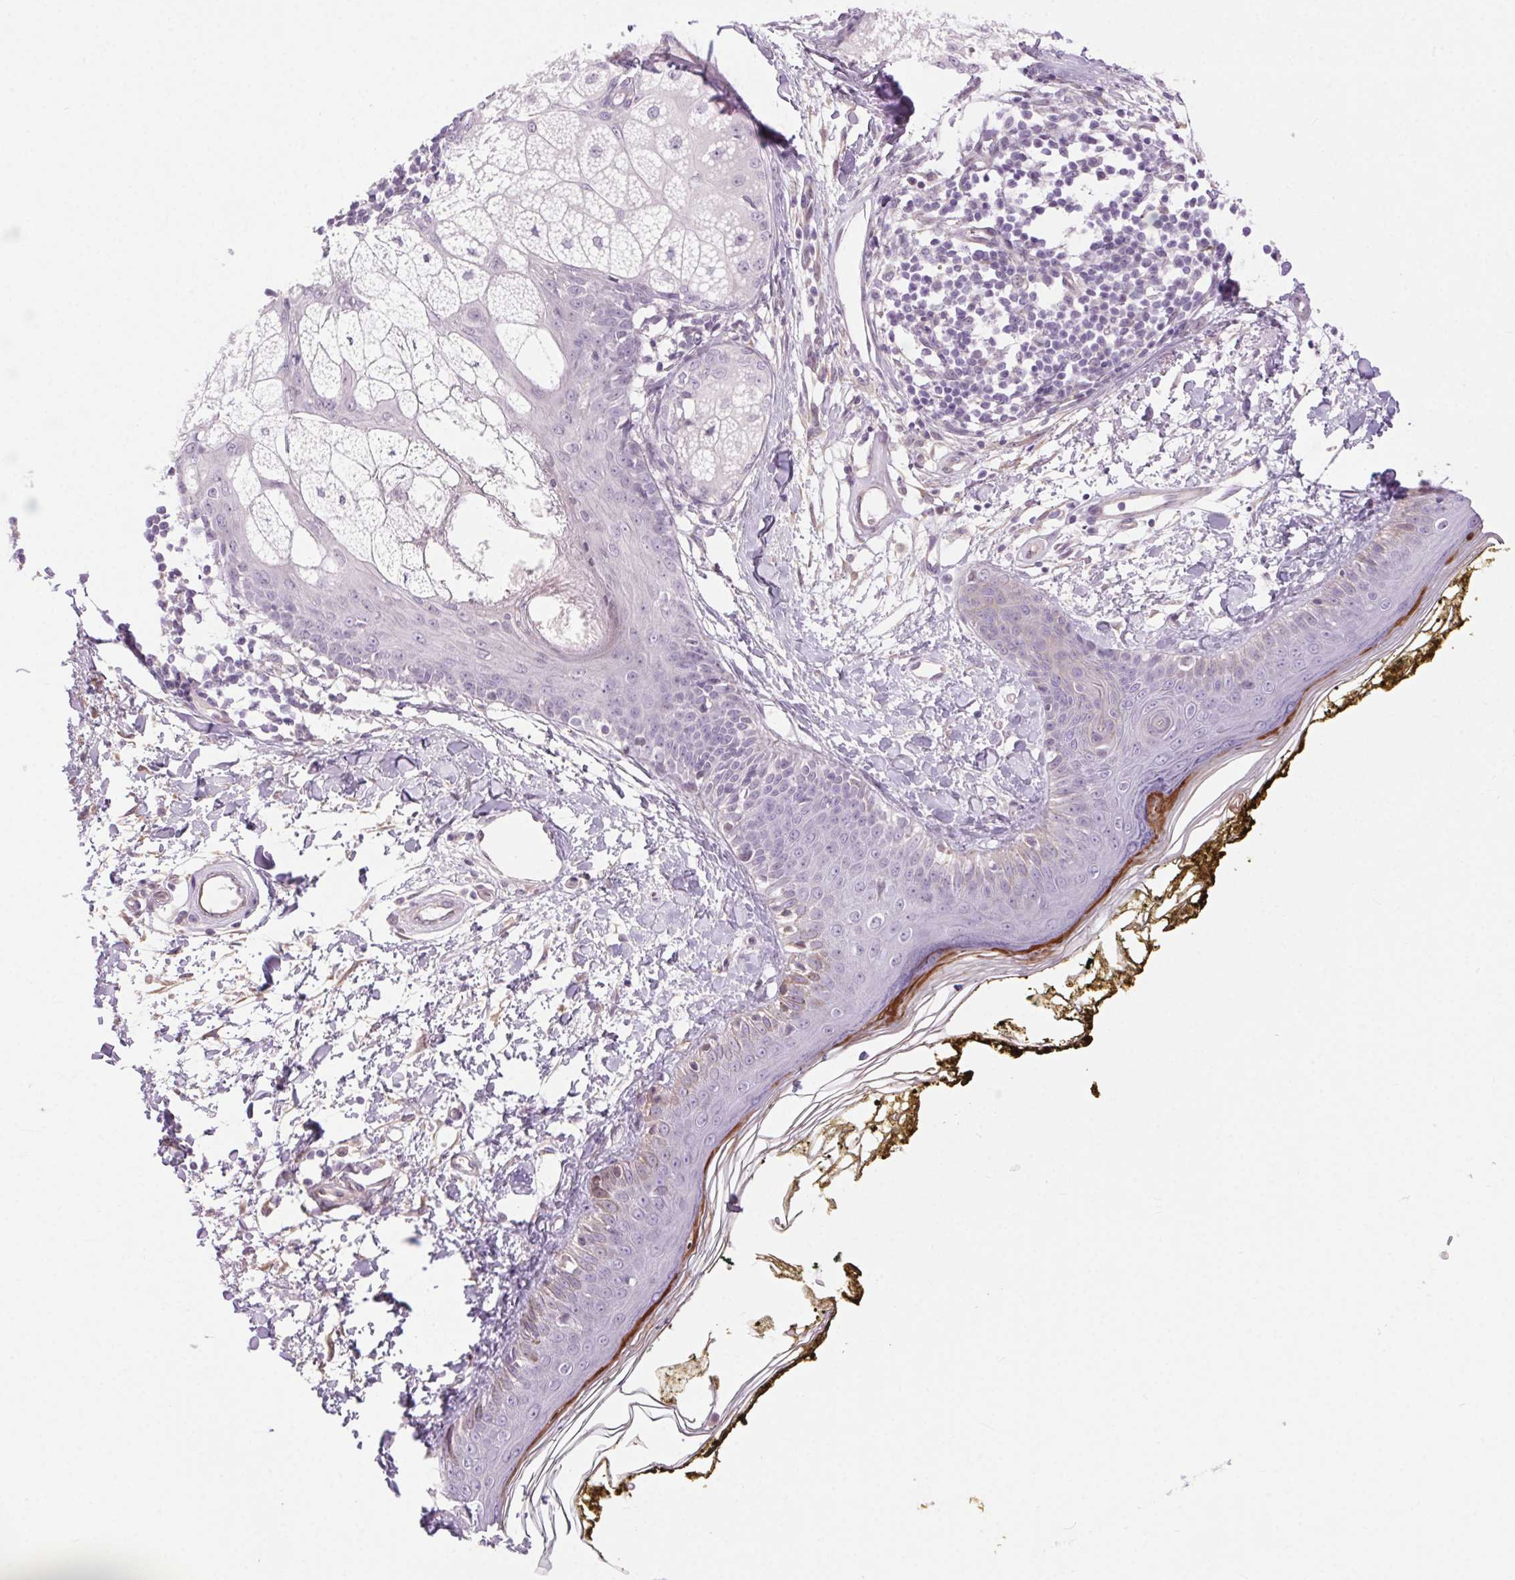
{"staining": {"intensity": "negative", "quantity": "none", "location": "none"}, "tissue": "skin", "cell_type": "Fibroblasts", "image_type": "normal", "snomed": [{"axis": "morphology", "description": "Normal tissue, NOS"}, {"axis": "topography", "description": "Skin"}], "caption": "Immunohistochemistry photomicrograph of normal skin: skin stained with DAB (3,3'-diaminobenzidine) exhibits no significant protein expression in fibroblasts.", "gene": "SYT11", "patient": {"sex": "male", "age": 76}}